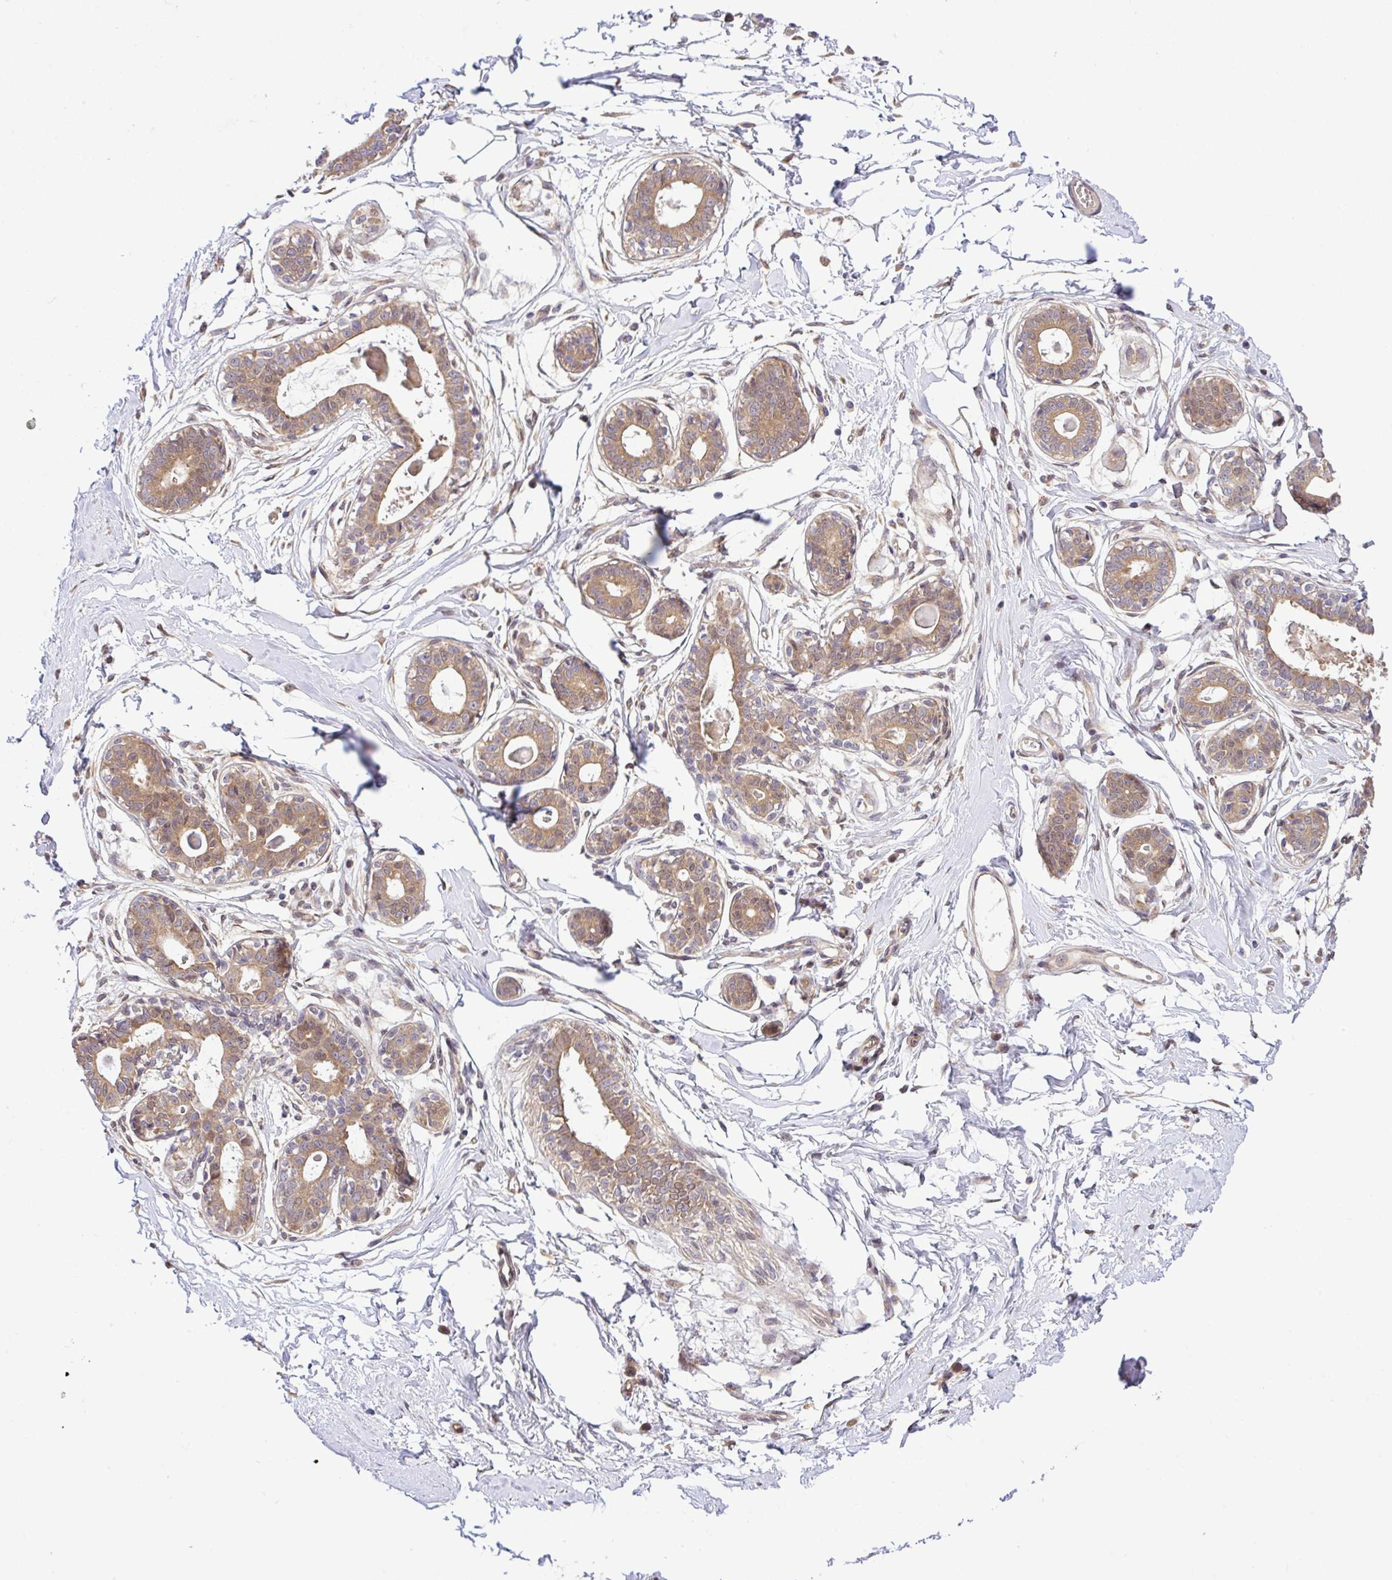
{"staining": {"intensity": "negative", "quantity": "none", "location": "none"}, "tissue": "breast", "cell_type": "Adipocytes", "image_type": "normal", "snomed": [{"axis": "morphology", "description": "Normal tissue, NOS"}, {"axis": "topography", "description": "Breast"}], "caption": "High power microscopy image of an immunohistochemistry image of benign breast, revealing no significant staining in adipocytes. Nuclei are stained in blue.", "gene": "UBE4A", "patient": {"sex": "female", "age": 45}}